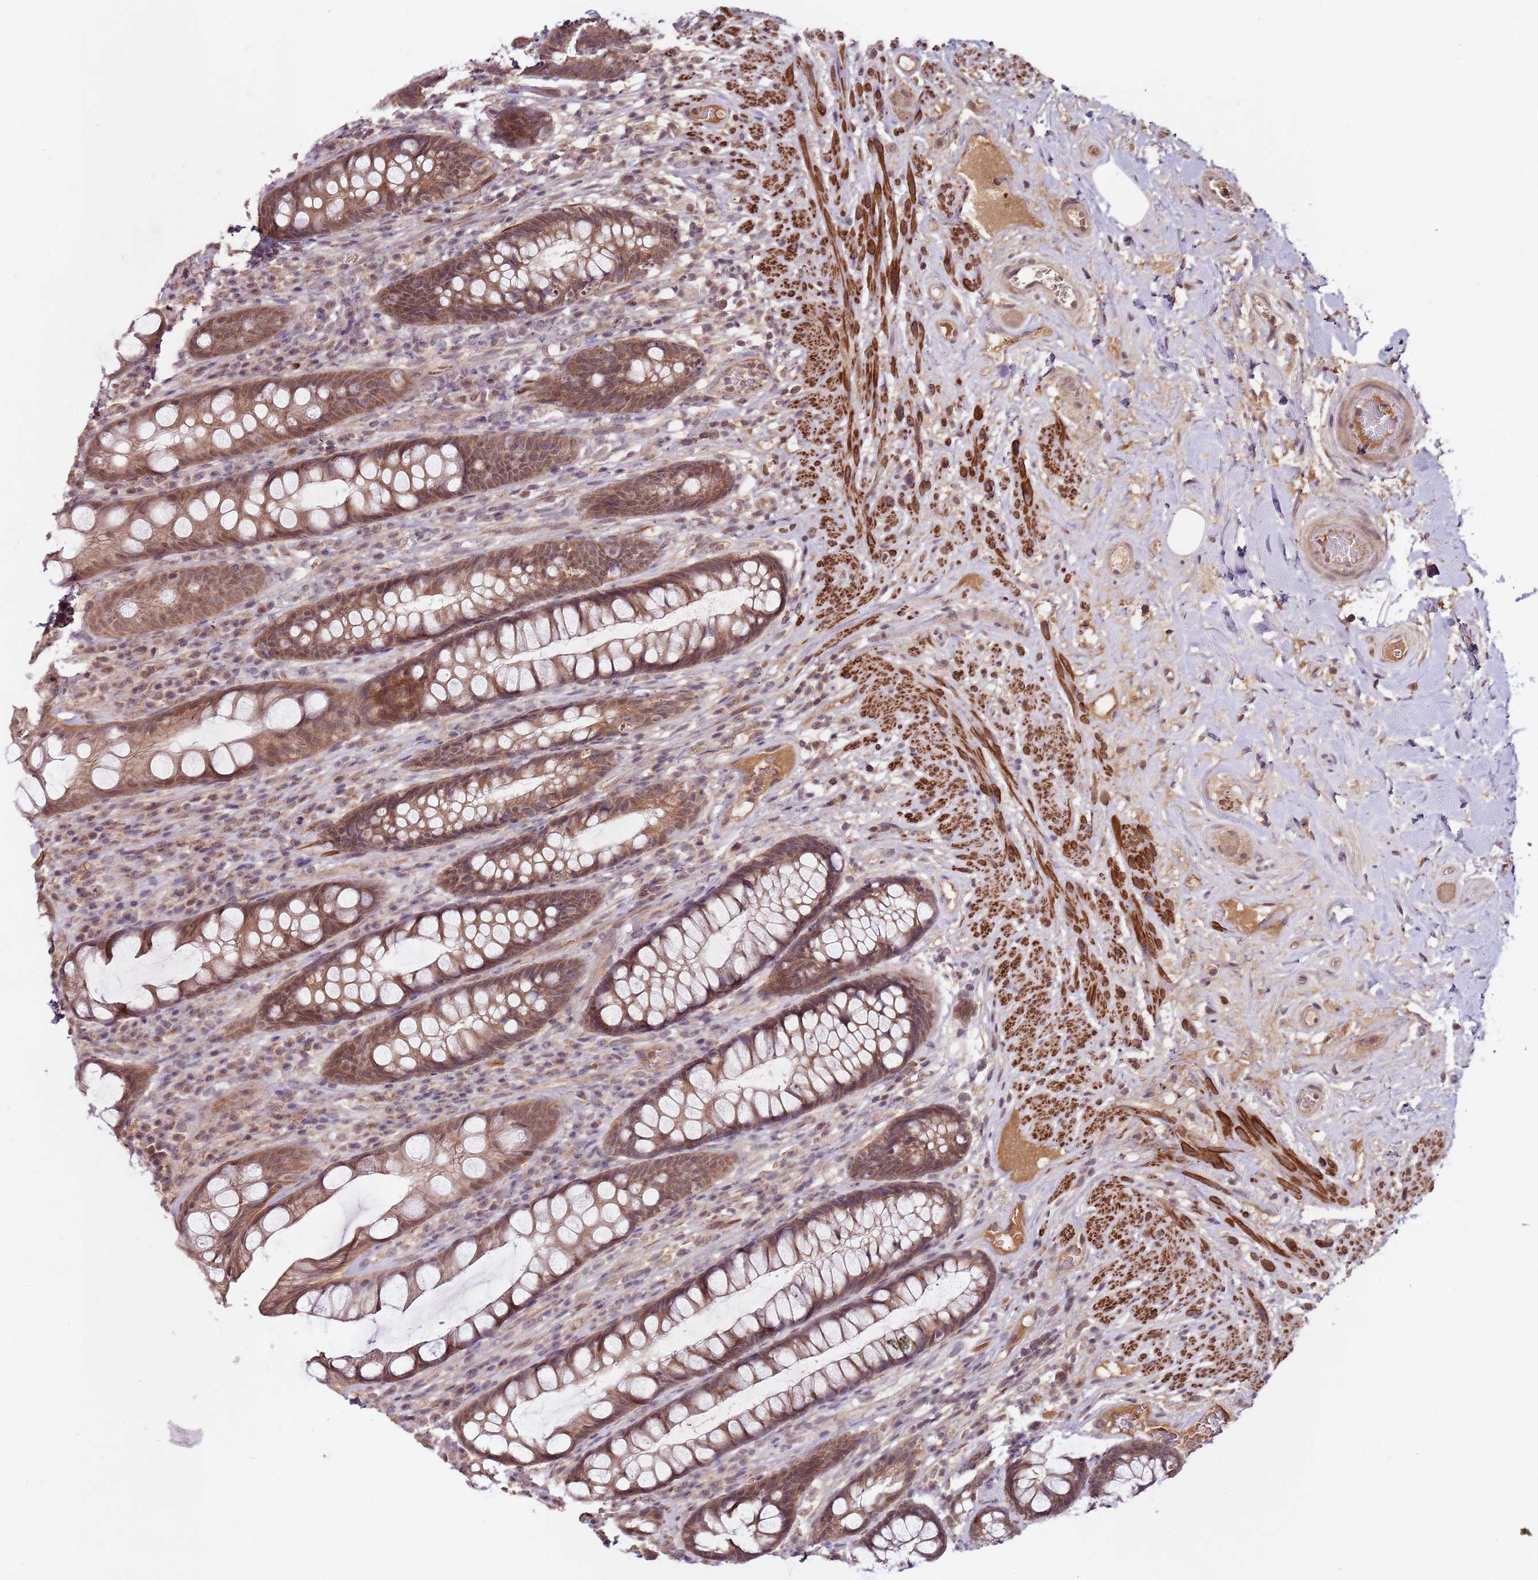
{"staining": {"intensity": "moderate", "quantity": ">75%", "location": "cytoplasmic/membranous,nuclear"}, "tissue": "rectum", "cell_type": "Glandular cells", "image_type": "normal", "snomed": [{"axis": "morphology", "description": "Normal tissue, NOS"}, {"axis": "topography", "description": "Rectum"}], "caption": "Protein expression analysis of normal human rectum reveals moderate cytoplasmic/membranous,nuclear expression in about >75% of glandular cells.", "gene": "LIN37", "patient": {"sex": "male", "age": 74}}